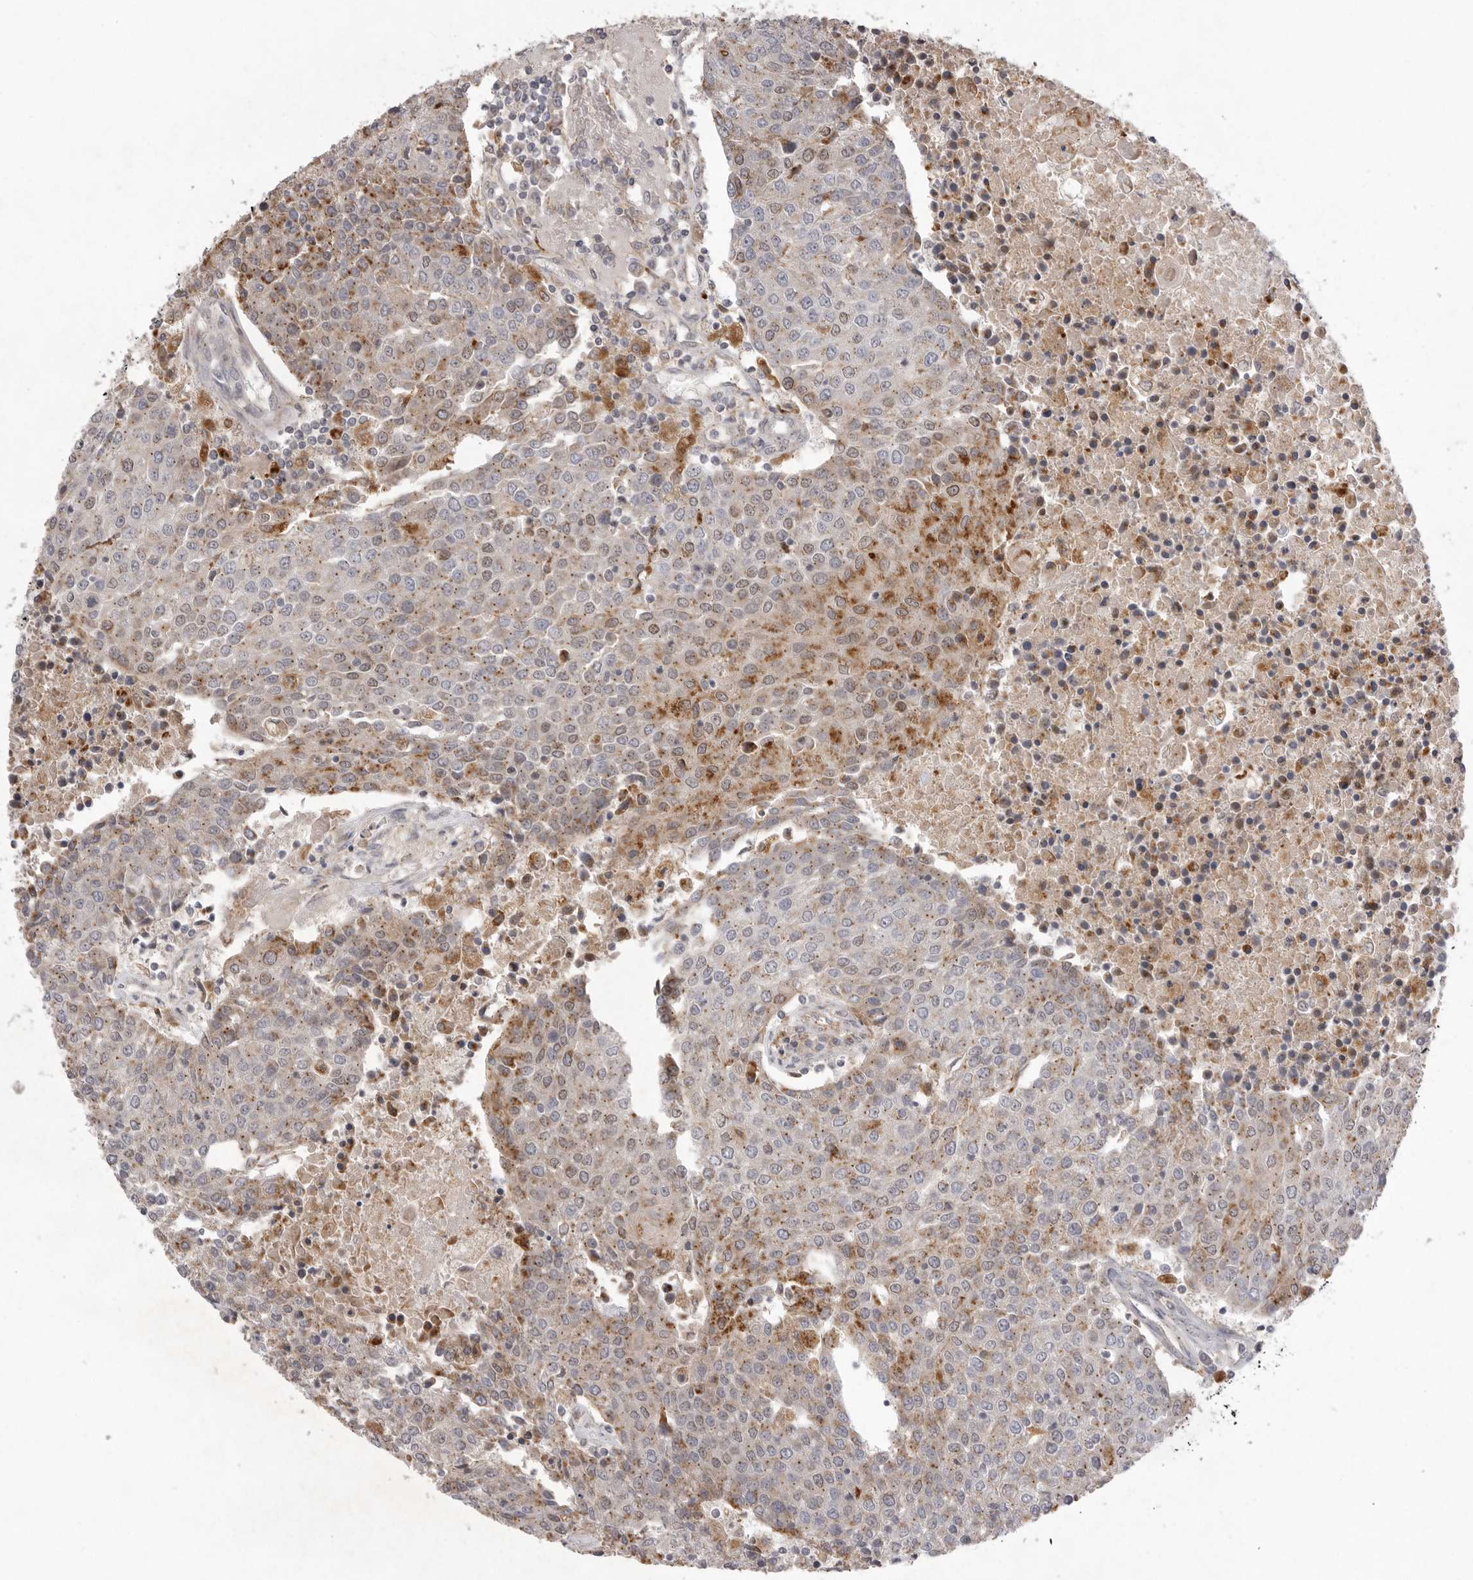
{"staining": {"intensity": "moderate", "quantity": "25%-75%", "location": "cytoplasmic/membranous"}, "tissue": "urothelial cancer", "cell_type": "Tumor cells", "image_type": "cancer", "snomed": [{"axis": "morphology", "description": "Urothelial carcinoma, High grade"}, {"axis": "topography", "description": "Urinary bladder"}], "caption": "Immunohistochemistry (DAB (3,3'-diaminobenzidine)) staining of urothelial carcinoma (high-grade) displays moderate cytoplasmic/membranous protein expression in approximately 25%-75% of tumor cells. Ihc stains the protein of interest in brown and the nuclei are stained blue.", "gene": "TLR3", "patient": {"sex": "female", "age": 85}}